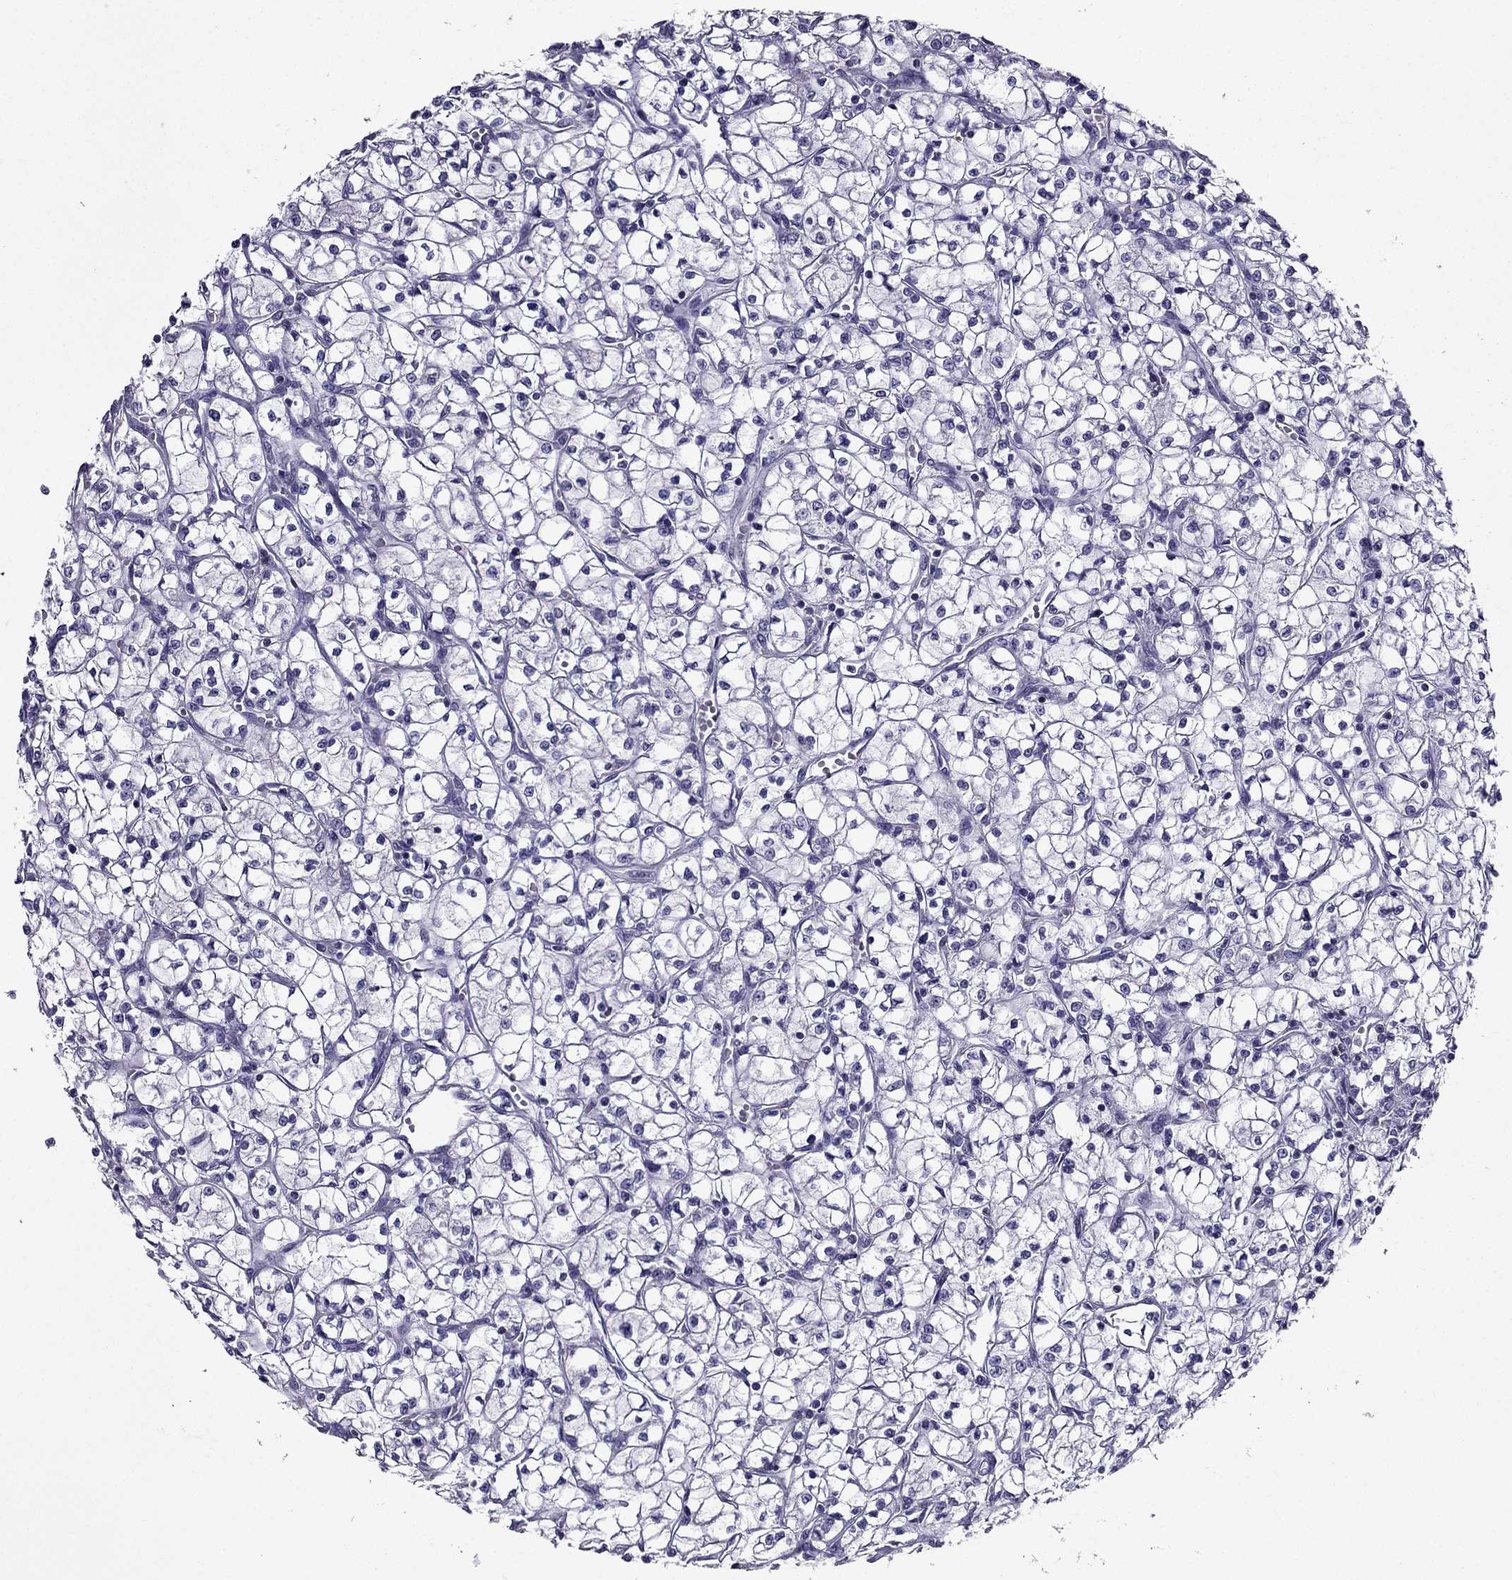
{"staining": {"intensity": "negative", "quantity": "none", "location": "none"}, "tissue": "renal cancer", "cell_type": "Tumor cells", "image_type": "cancer", "snomed": [{"axis": "morphology", "description": "Adenocarcinoma, NOS"}, {"axis": "topography", "description": "Kidney"}], "caption": "A high-resolution micrograph shows immunohistochemistry (IHC) staining of renal cancer (adenocarcinoma), which demonstrates no significant positivity in tumor cells.", "gene": "AAK1", "patient": {"sex": "female", "age": 64}}